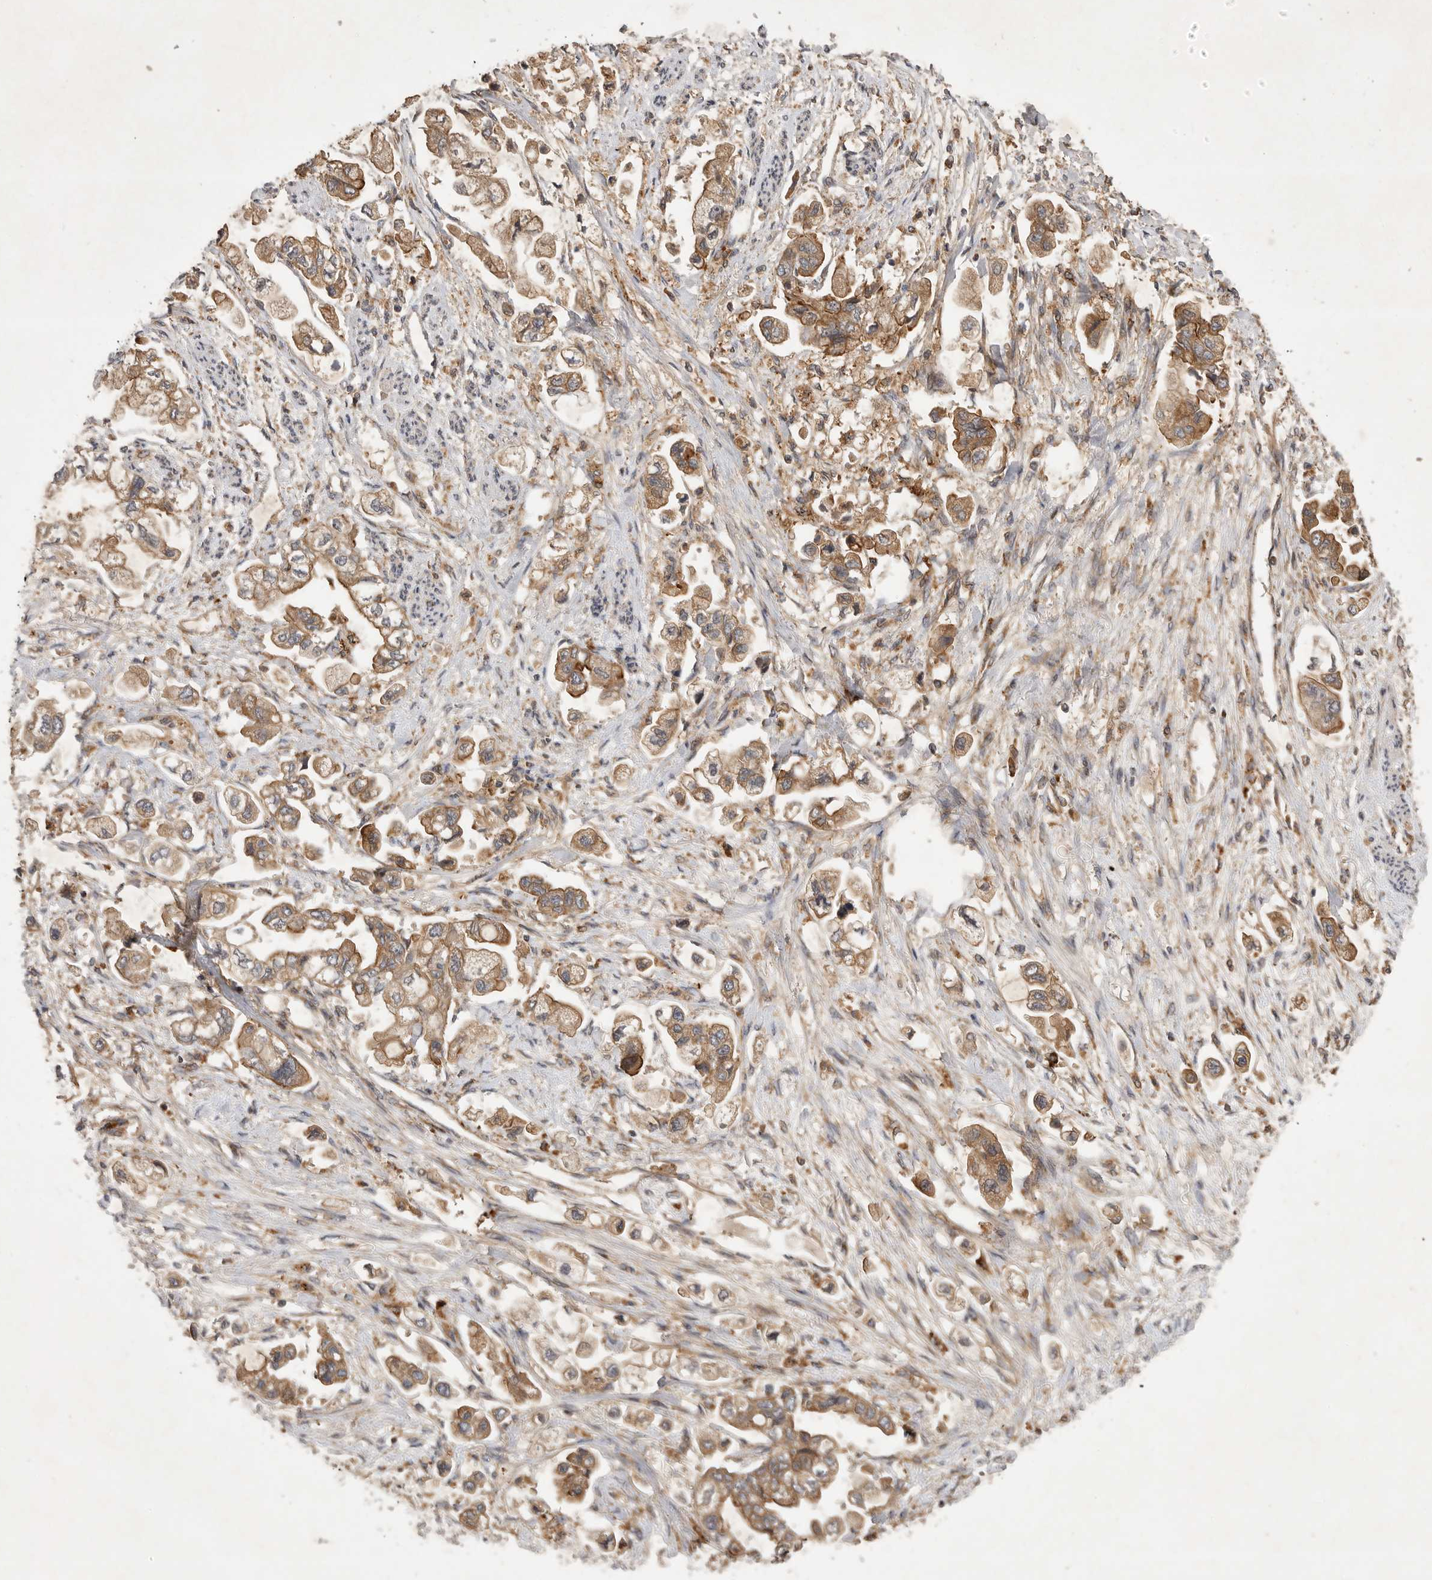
{"staining": {"intensity": "moderate", "quantity": ">75%", "location": "cytoplasmic/membranous"}, "tissue": "stomach cancer", "cell_type": "Tumor cells", "image_type": "cancer", "snomed": [{"axis": "morphology", "description": "Adenocarcinoma, NOS"}, {"axis": "topography", "description": "Stomach"}], "caption": "Immunohistochemical staining of stomach cancer exhibits medium levels of moderate cytoplasmic/membranous protein staining in approximately >75% of tumor cells.", "gene": "ZNF232", "patient": {"sex": "male", "age": 62}}